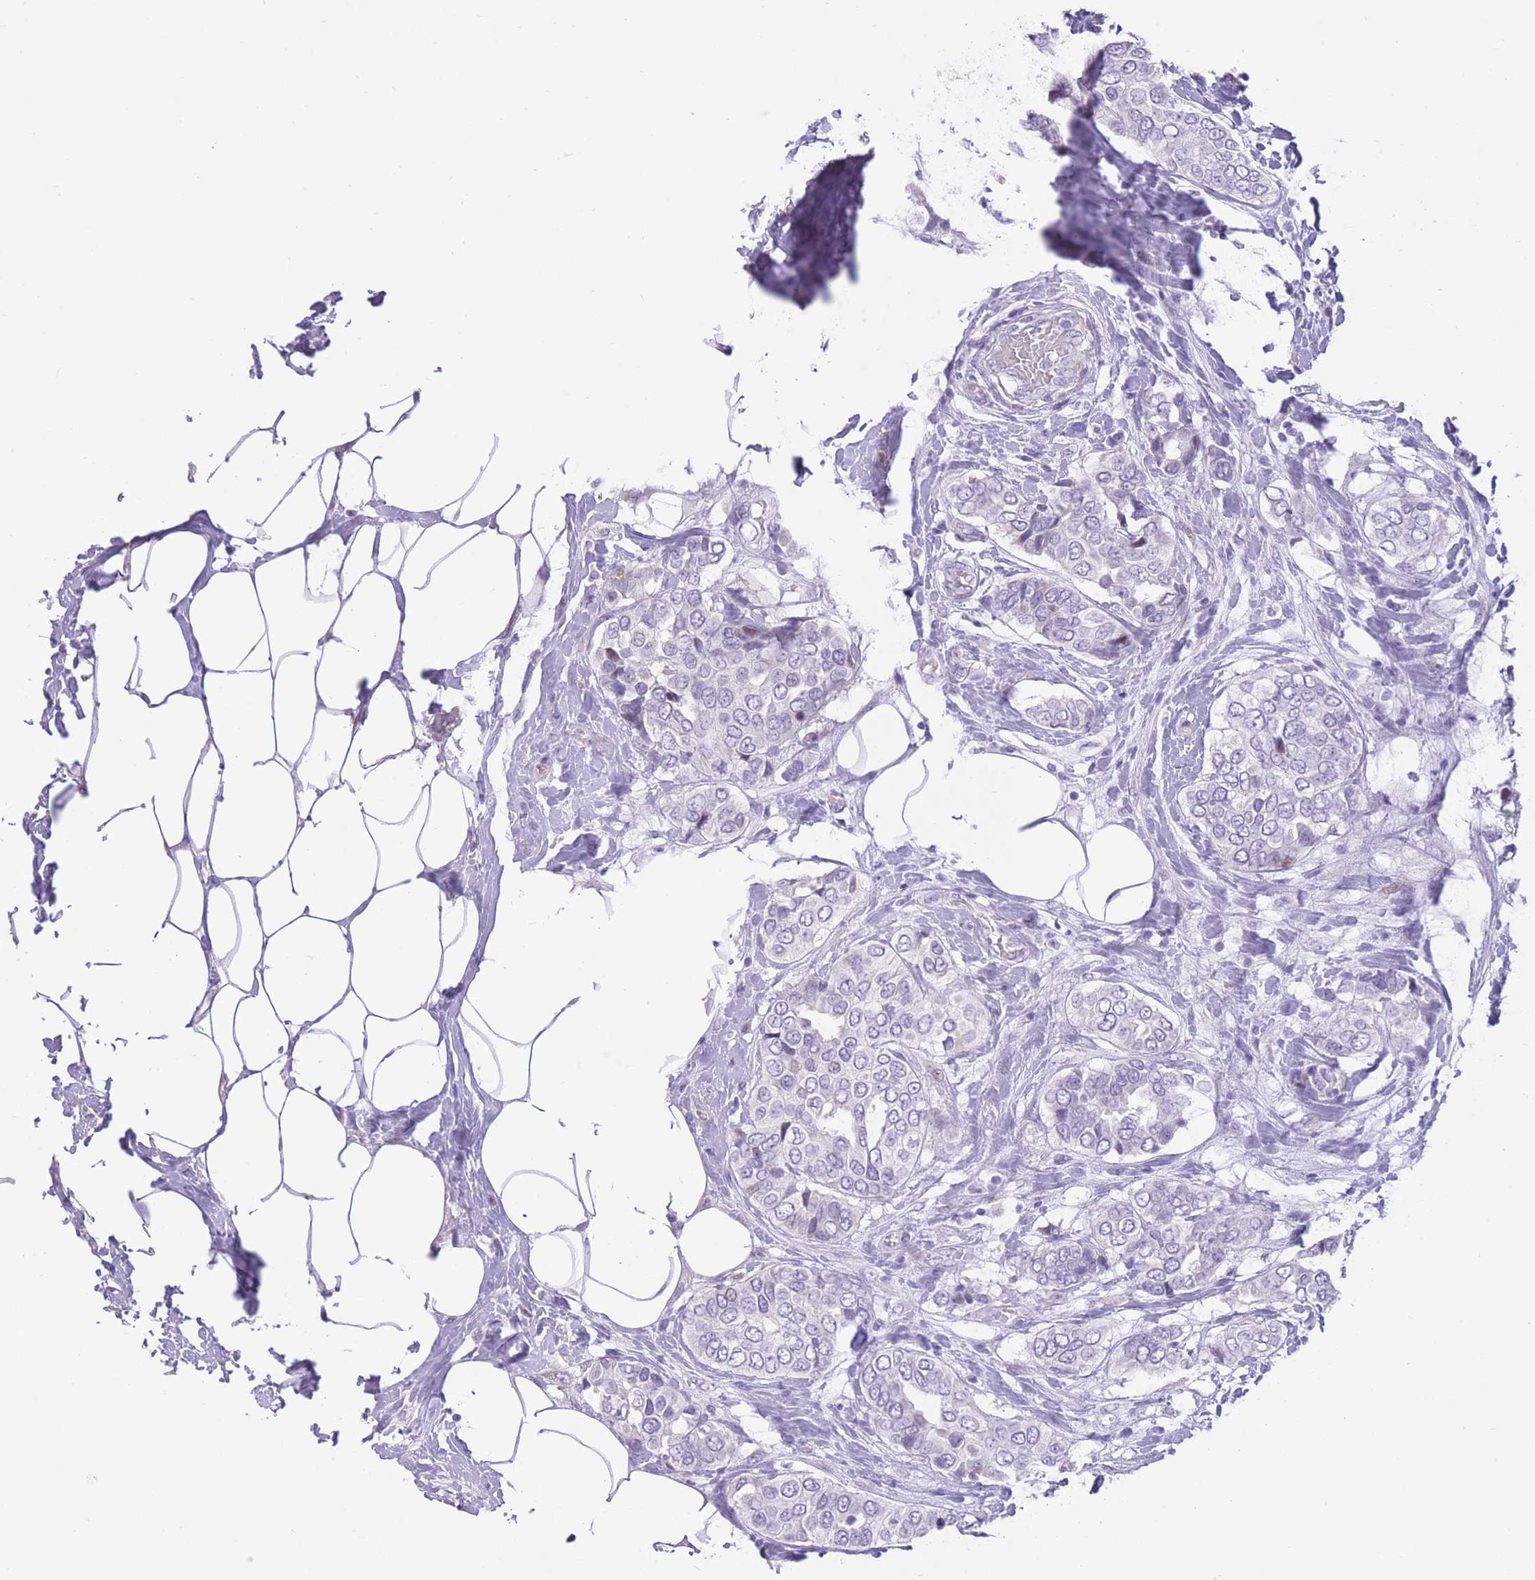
{"staining": {"intensity": "negative", "quantity": "none", "location": "none"}, "tissue": "breast cancer", "cell_type": "Tumor cells", "image_type": "cancer", "snomed": [{"axis": "morphology", "description": "Lobular carcinoma"}, {"axis": "topography", "description": "Breast"}], "caption": "Tumor cells show no significant protein staining in breast cancer. (DAB (3,3'-diaminobenzidine) immunohistochemistry visualized using brightfield microscopy, high magnification).", "gene": "WDR70", "patient": {"sex": "female", "age": 51}}